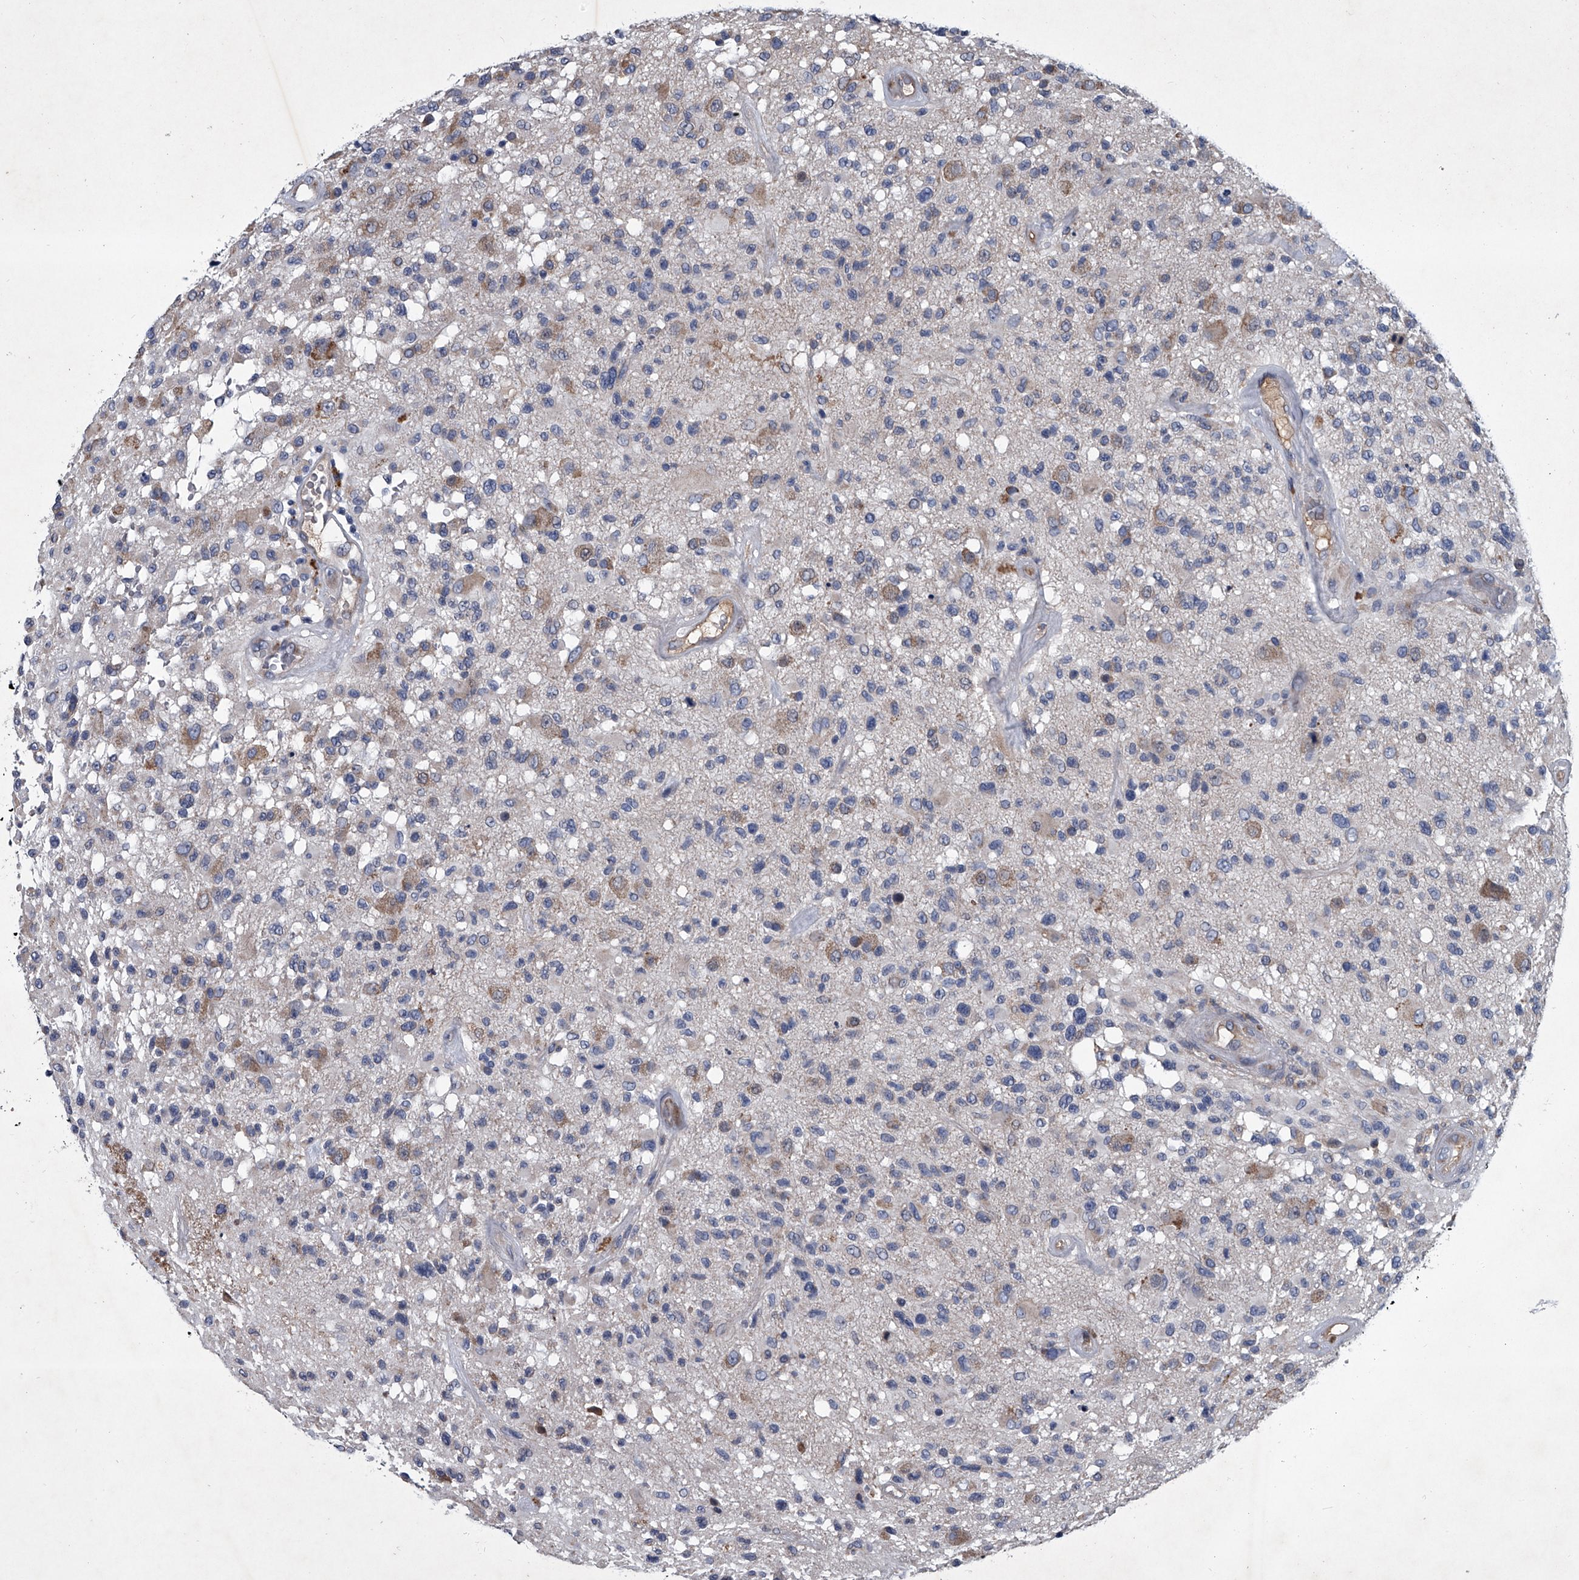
{"staining": {"intensity": "weak", "quantity": "<25%", "location": "cytoplasmic/membranous"}, "tissue": "glioma", "cell_type": "Tumor cells", "image_type": "cancer", "snomed": [{"axis": "morphology", "description": "Glioma, malignant, High grade"}, {"axis": "morphology", "description": "Glioblastoma, NOS"}, {"axis": "topography", "description": "Brain"}], "caption": "A histopathology image of glioma stained for a protein exhibits no brown staining in tumor cells.", "gene": "ABCG1", "patient": {"sex": "male", "age": 60}}